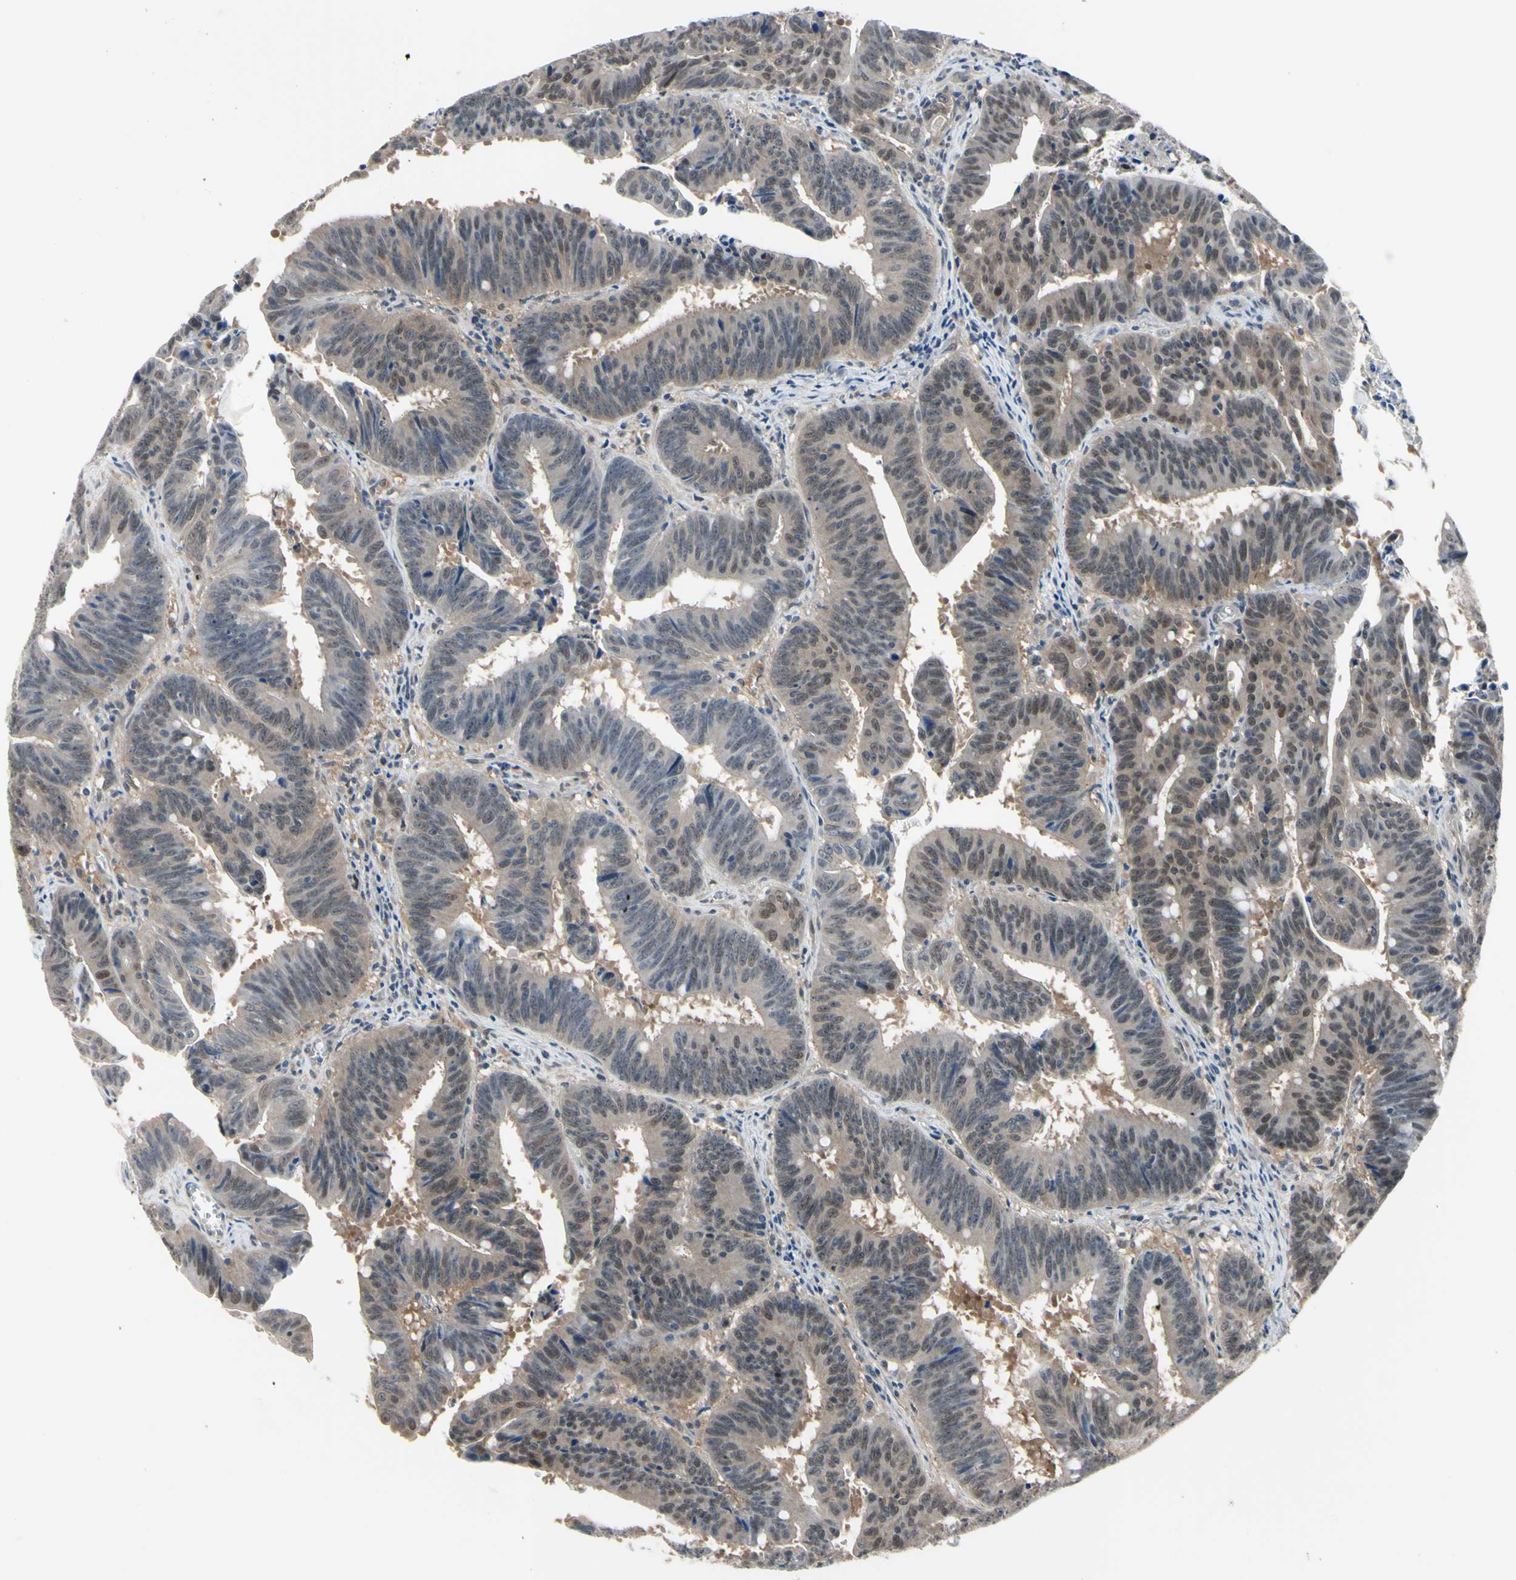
{"staining": {"intensity": "moderate", "quantity": "25%-75%", "location": "cytoplasmic/membranous,nuclear"}, "tissue": "colorectal cancer", "cell_type": "Tumor cells", "image_type": "cancer", "snomed": [{"axis": "morphology", "description": "Adenocarcinoma, NOS"}, {"axis": "topography", "description": "Colon"}], "caption": "Protein staining shows moderate cytoplasmic/membranous and nuclear positivity in approximately 25%-75% of tumor cells in colorectal adenocarcinoma.", "gene": "HSPA4", "patient": {"sex": "male", "age": 45}}